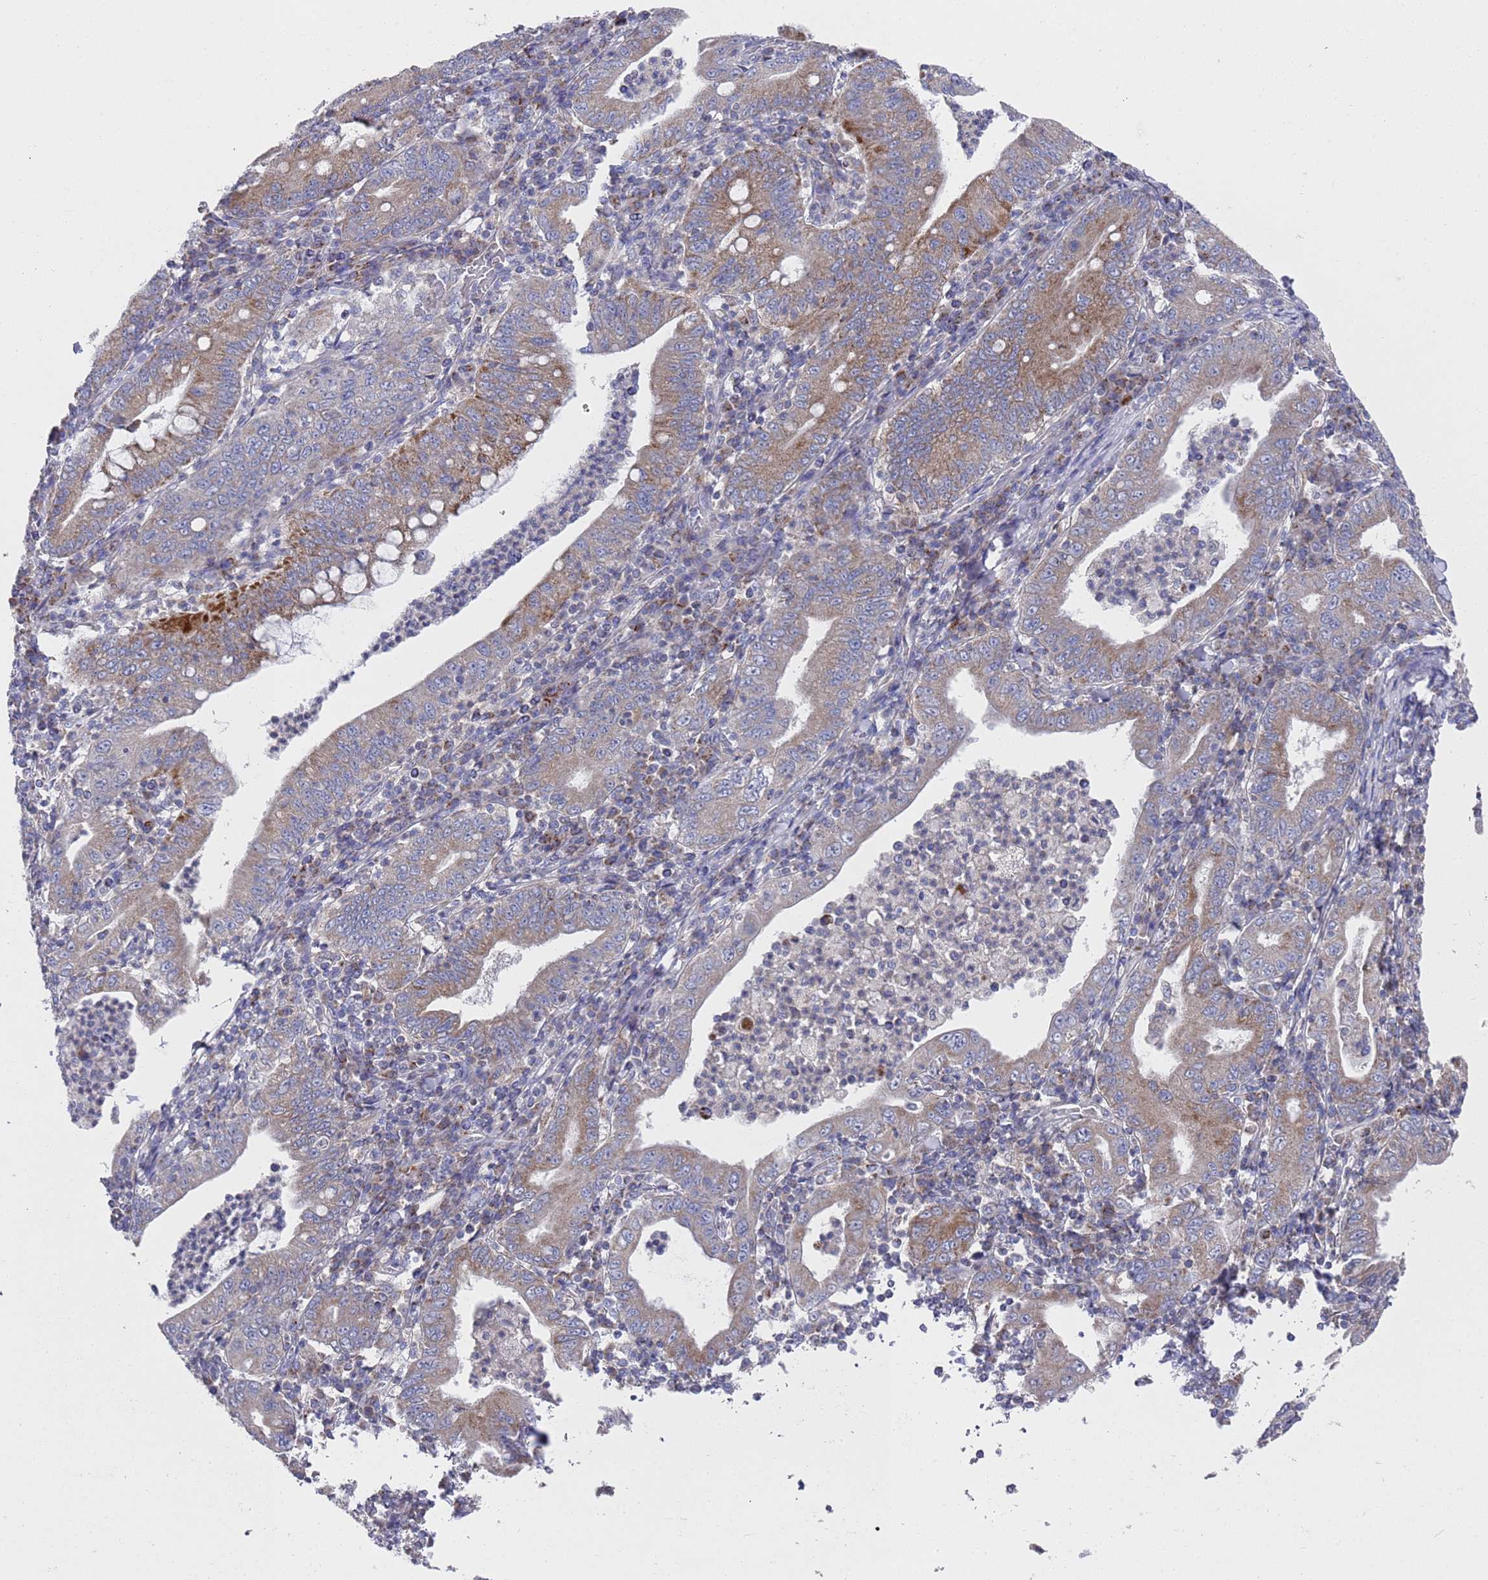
{"staining": {"intensity": "moderate", "quantity": "25%-75%", "location": "cytoplasmic/membranous"}, "tissue": "stomach cancer", "cell_type": "Tumor cells", "image_type": "cancer", "snomed": [{"axis": "morphology", "description": "Normal tissue, NOS"}, {"axis": "morphology", "description": "Adenocarcinoma, NOS"}, {"axis": "topography", "description": "Esophagus"}, {"axis": "topography", "description": "Stomach, upper"}, {"axis": "topography", "description": "Peripheral nerve tissue"}], "caption": "DAB (3,3'-diaminobenzidine) immunohistochemical staining of human stomach cancer displays moderate cytoplasmic/membranous protein staining in about 25%-75% of tumor cells. The protein of interest is shown in brown color, while the nuclei are stained blue.", "gene": "NPEPPS", "patient": {"sex": "male", "age": 62}}